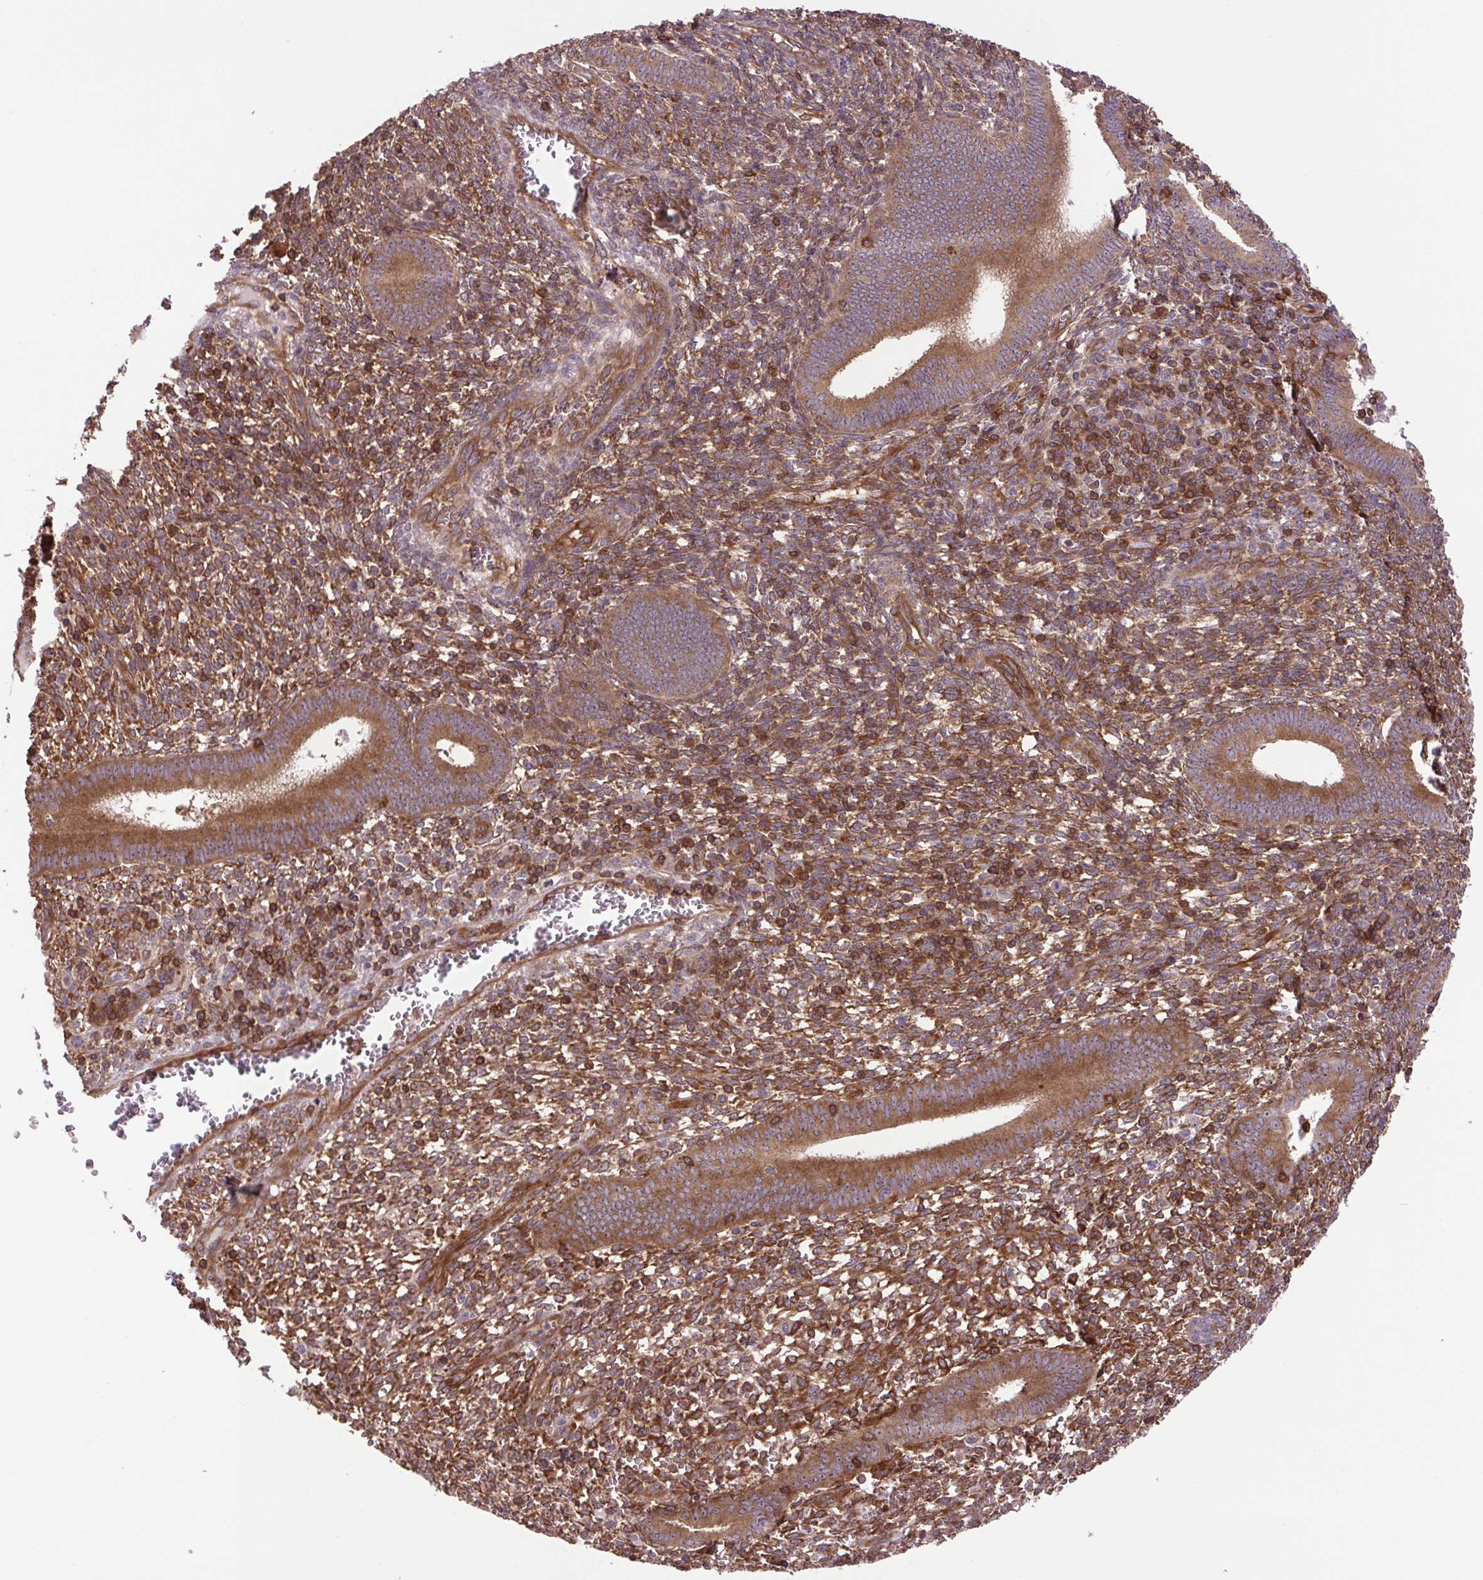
{"staining": {"intensity": "moderate", "quantity": ">75%", "location": "cytoplasmic/membranous"}, "tissue": "endometrium", "cell_type": "Cells in endometrial stroma", "image_type": "normal", "snomed": [{"axis": "morphology", "description": "Normal tissue, NOS"}, {"axis": "topography", "description": "Endometrium"}], "caption": "Immunohistochemical staining of benign human endometrium exhibits medium levels of moderate cytoplasmic/membranous staining in about >75% of cells in endometrial stroma.", "gene": "PLCG1", "patient": {"sex": "female", "age": 41}}